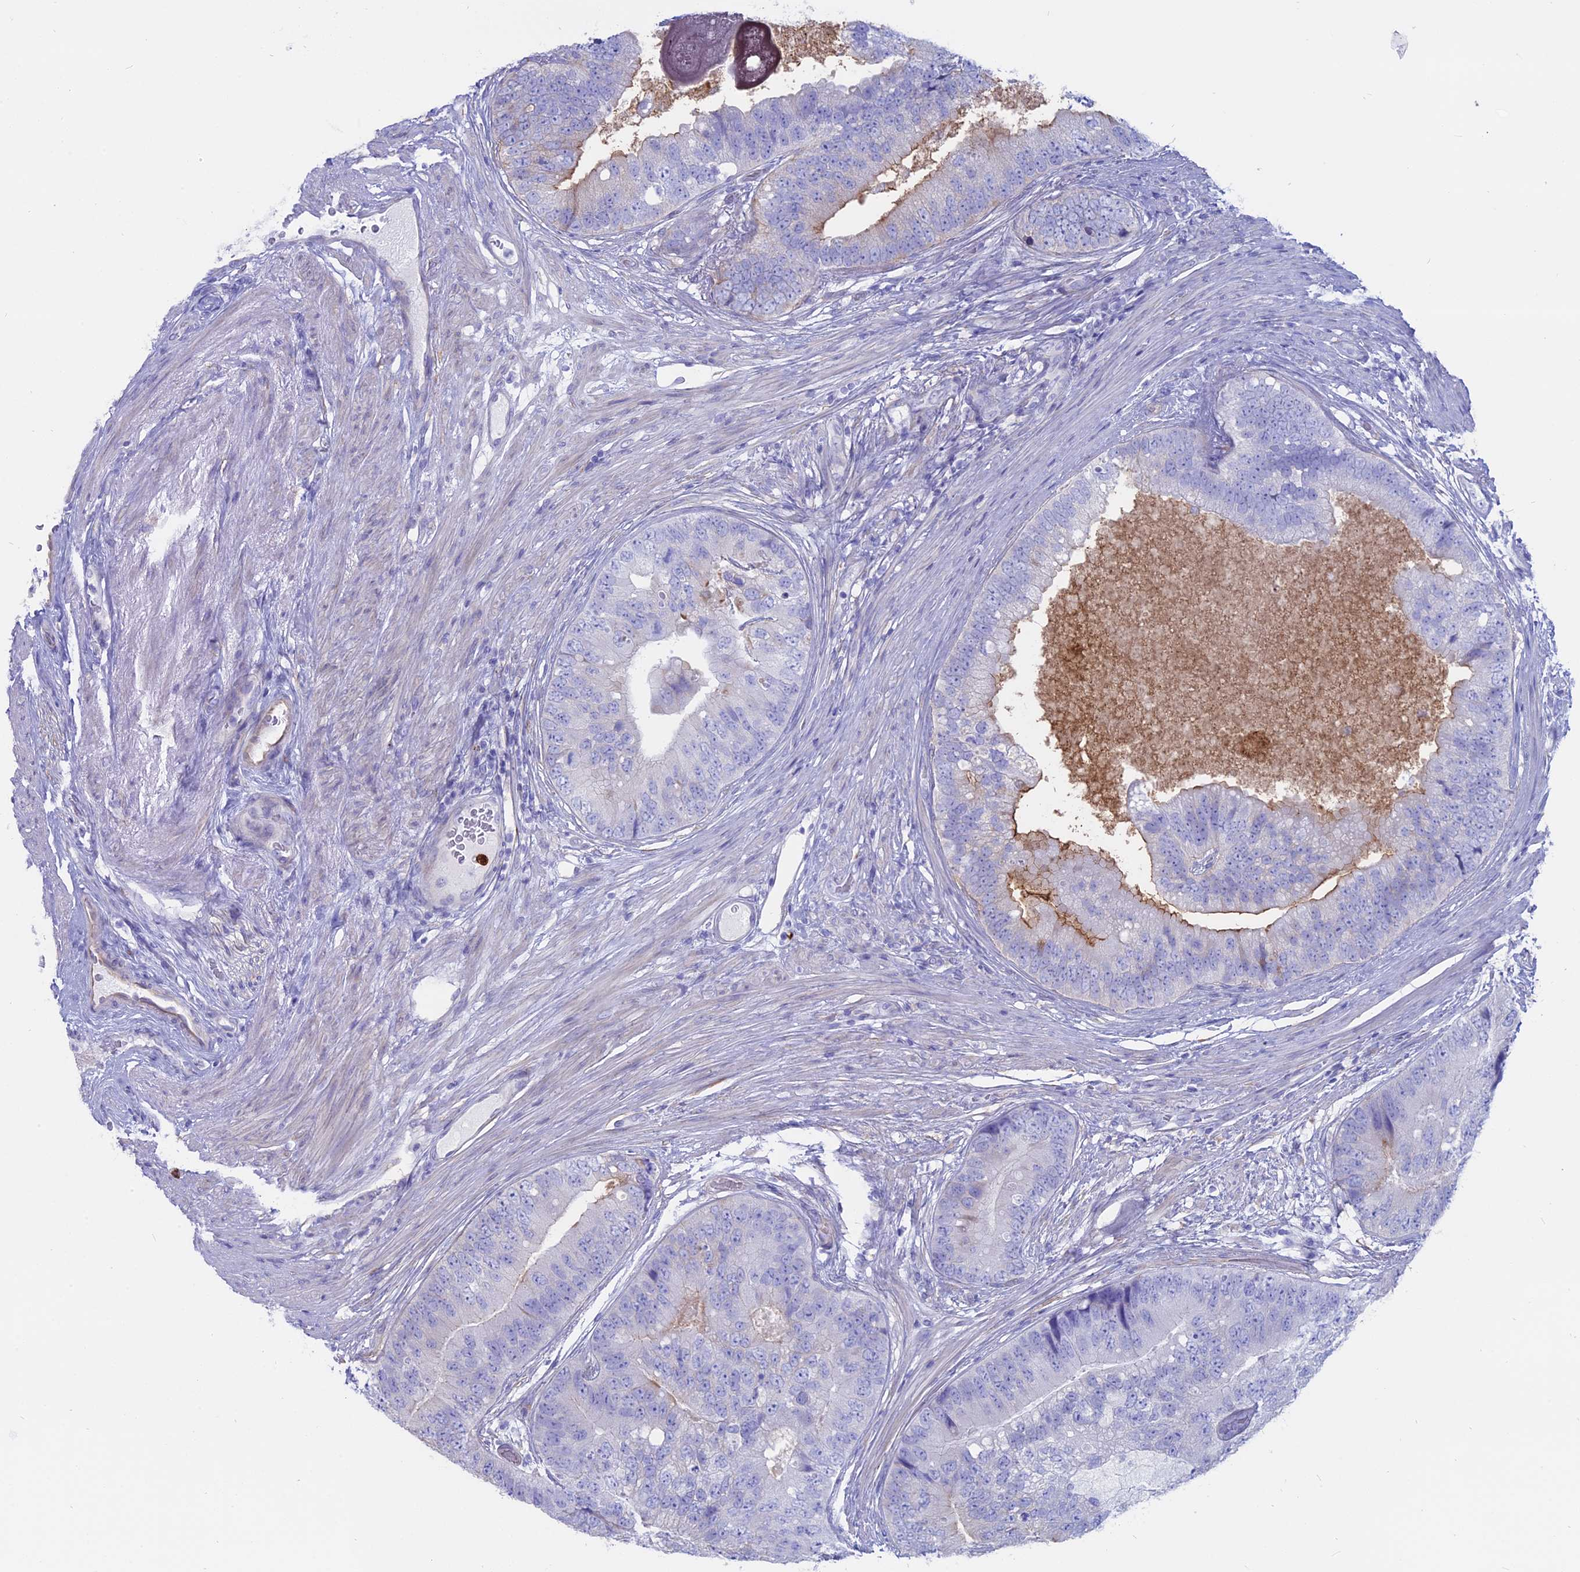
{"staining": {"intensity": "negative", "quantity": "none", "location": "none"}, "tissue": "prostate cancer", "cell_type": "Tumor cells", "image_type": "cancer", "snomed": [{"axis": "morphology", "description": "Adenocarcinoma, High grade"}, {"axis": "topography", "description": "Prostate"}], "caption": "Immunohistochemistry histopathology image of neoplastic tissue: prostate high-grade adenocarcinoma stained with DAB reveals no significant protein staining in tumor cells.", "gene": "OR2AE1", "patient": {"sex": "male", "age": 70}}